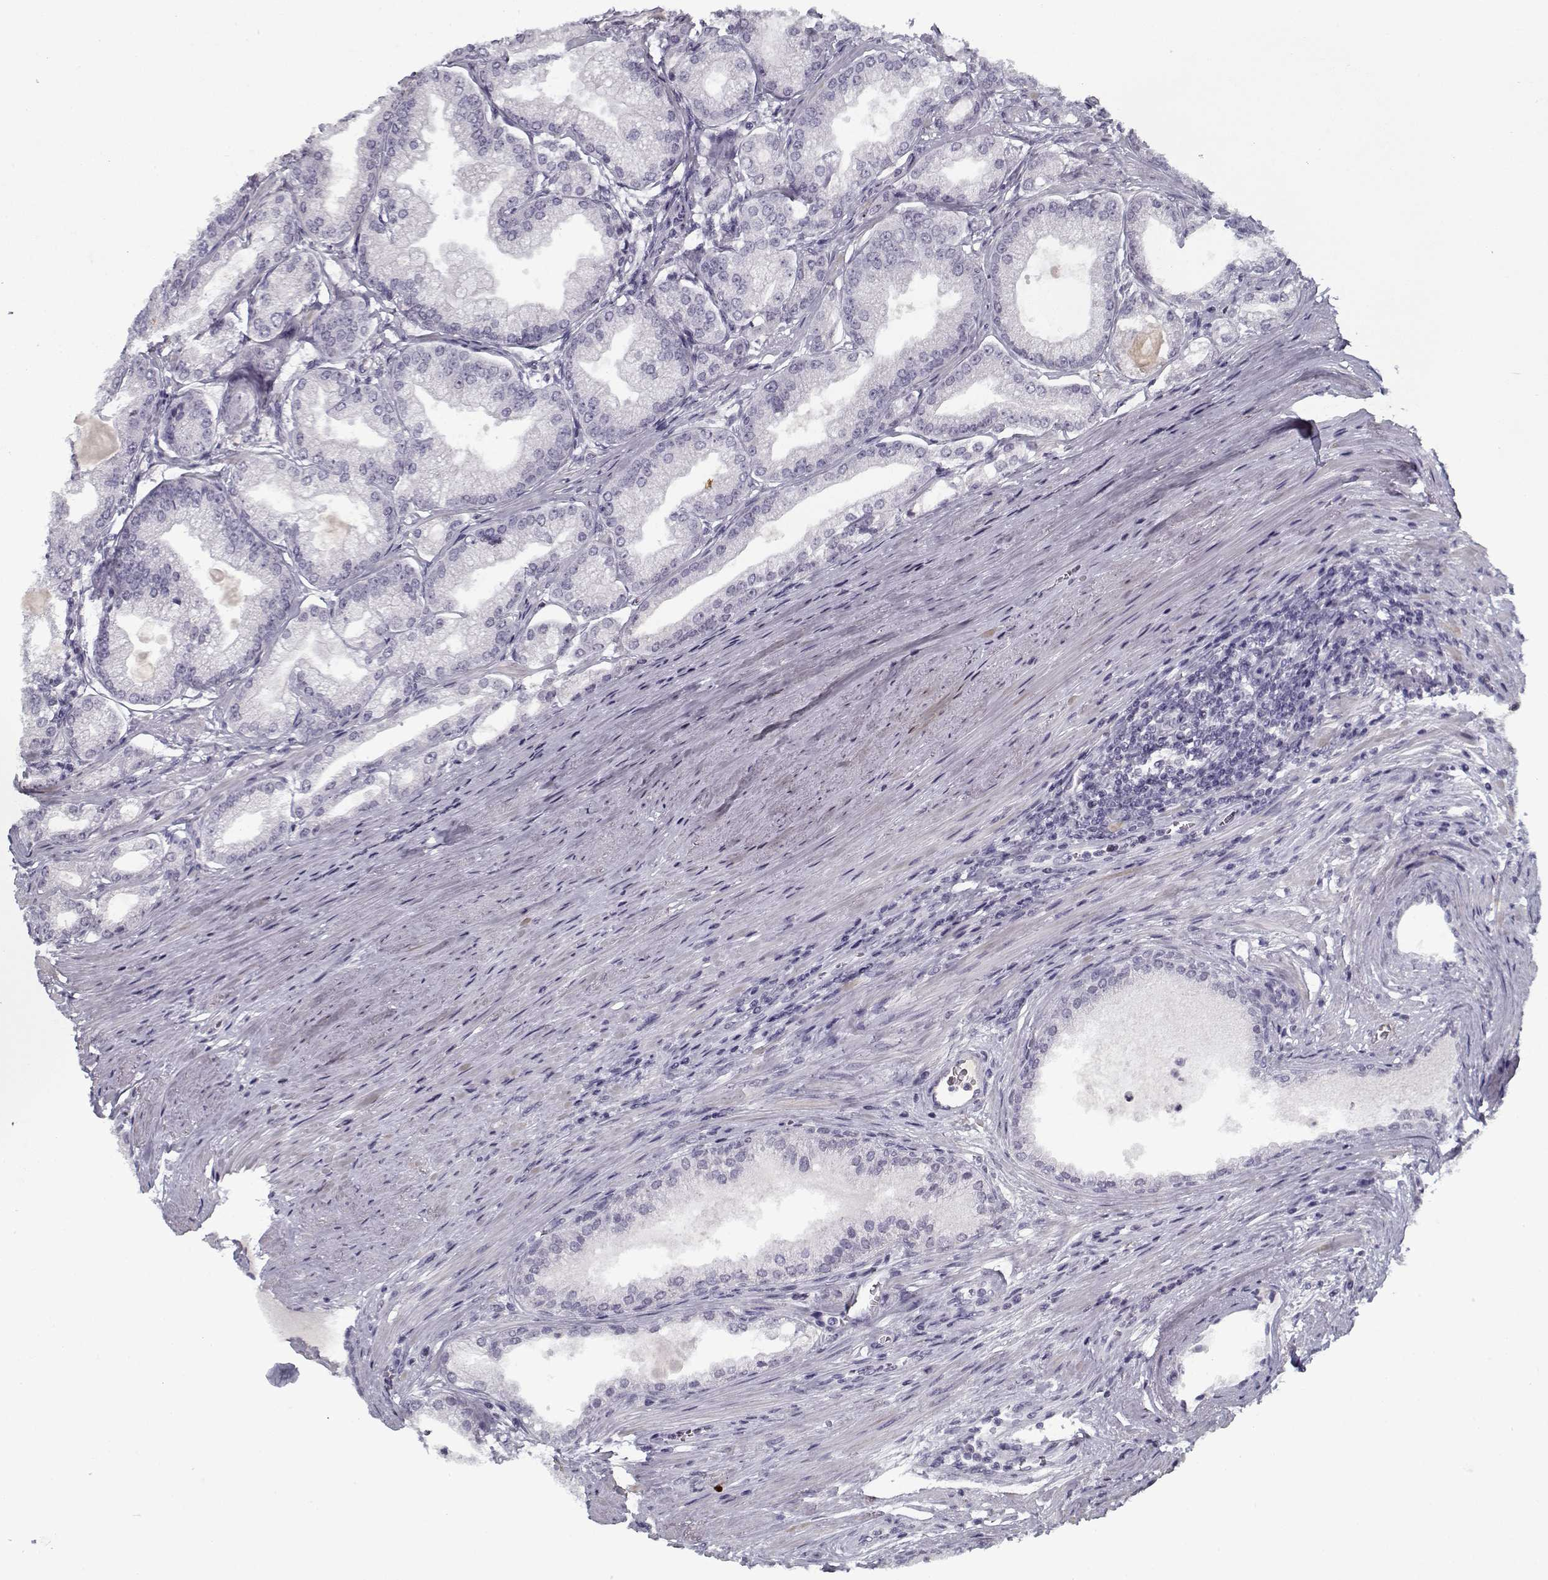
{"staining": {"intensity": "negative", "quantity": "none", "location": "none"}, "tissue": "prostate cancer", "cell_type": "Tumor cells", "image_type": "cancer", "snomed": [{"axis": "morphology", "description": "Adenocarcinoma, NOS"}, {"axis": "topography", "description": "Prostate and seminal vesicle, NOS"}, {"axis": "topography", "description": "Prostate"}], "caption": "This is an immunohistochemistry (IHC) micrograph of human adenocarcinoma (prostate). There is no positivity in tumor cells.", "gene": "SPACA9", "patient": {"sex": "male", "age": 77}}